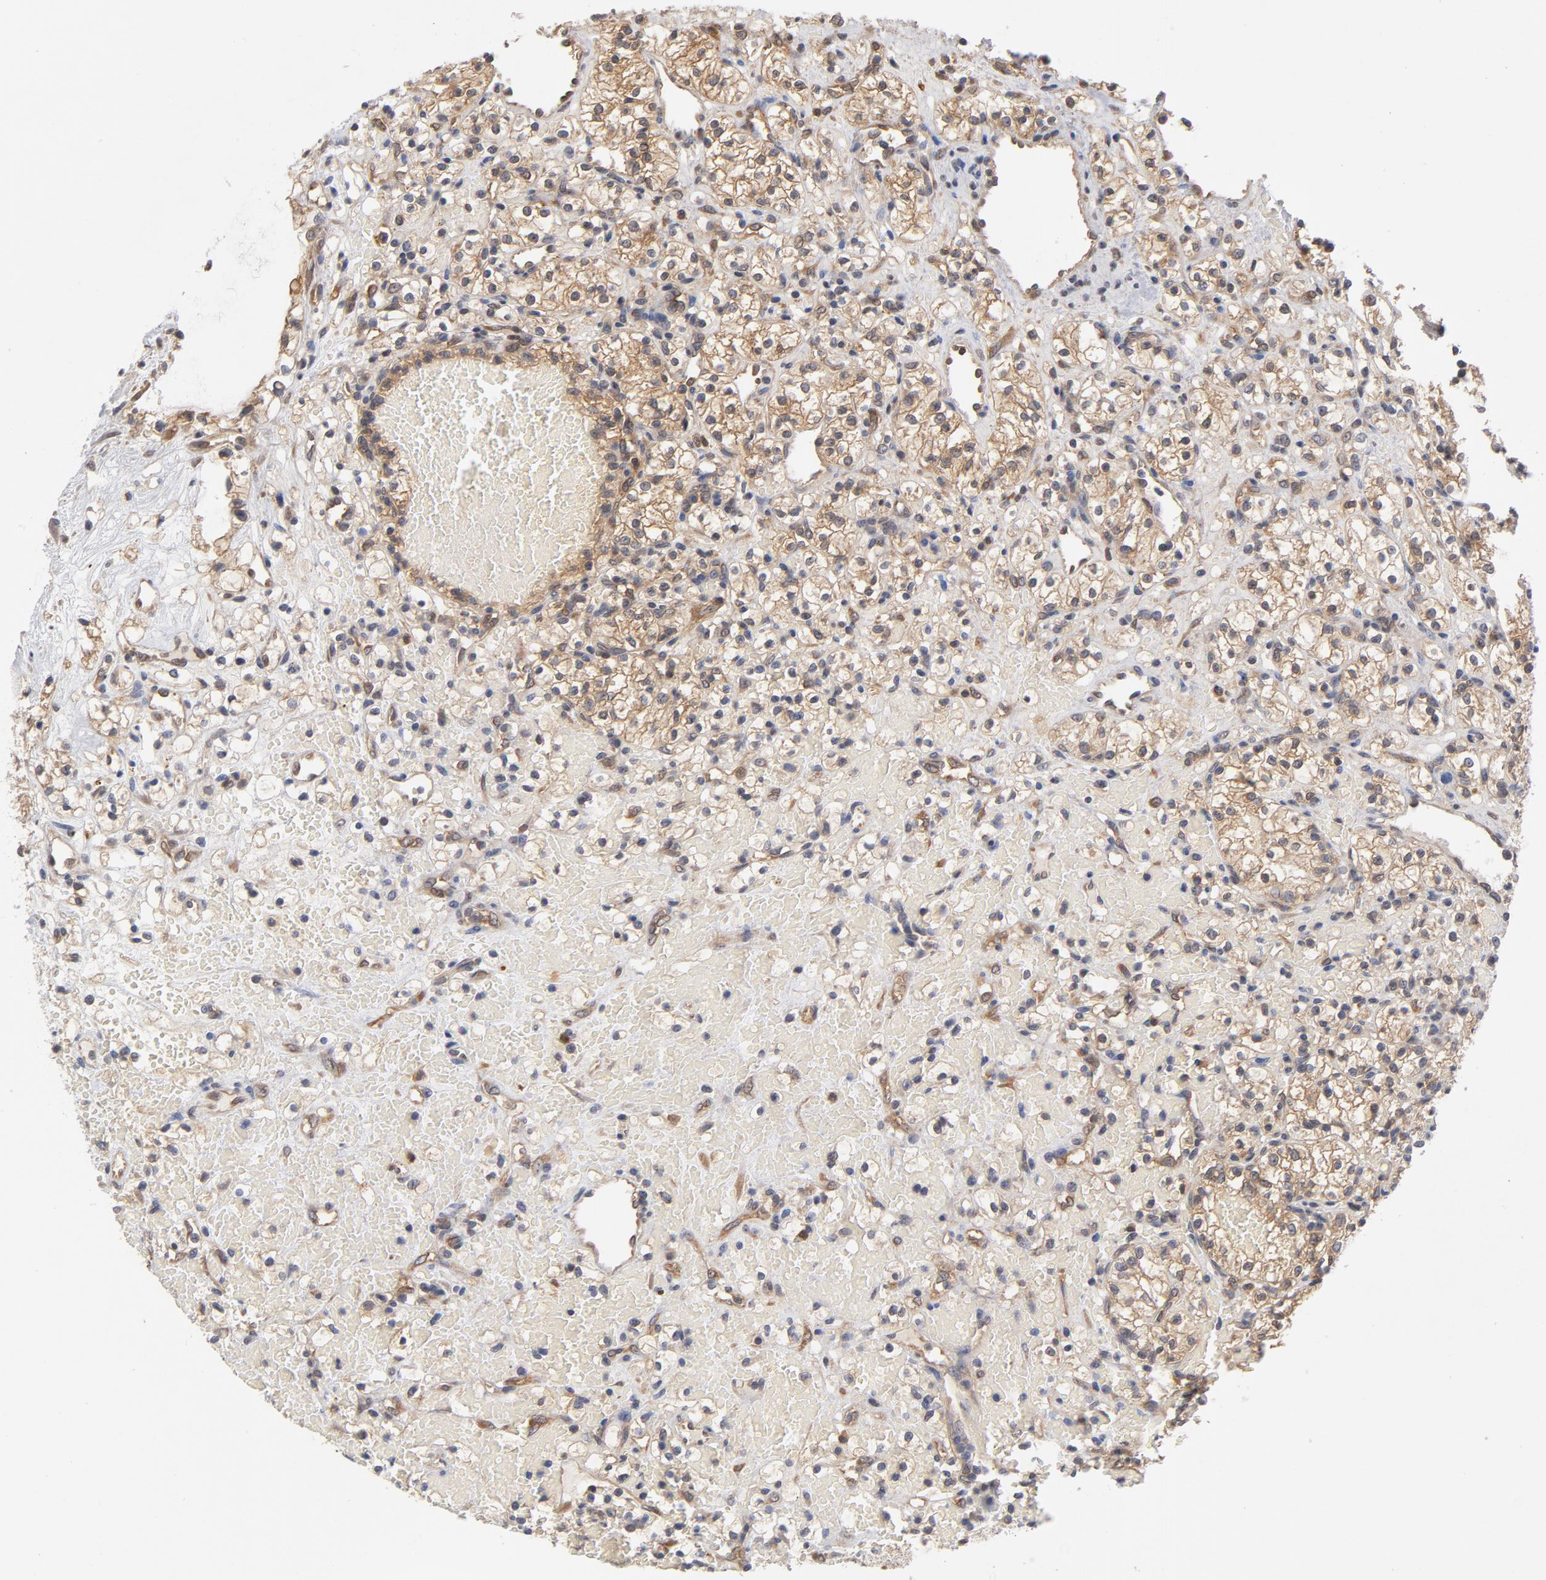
{"staining": {"intensity": "negative", "quantity": "none", "location": "none"}, "tissue": "renal cancer", "cell_type": "Tumor cells", "image_type": "cancer", "snomed": [{"axis": "morphology", "description": "Adenocarcinoma, NOS"}, {"axis": "topography", "description": "Kidney"}], "caption": "Renal cancer (adenocarcinoma) stained for a protein using immunohistochemistry exhibits no positivity tumor cells.", "gene": "ASMTL", "patient": {"sex": "female", "age": 60}}